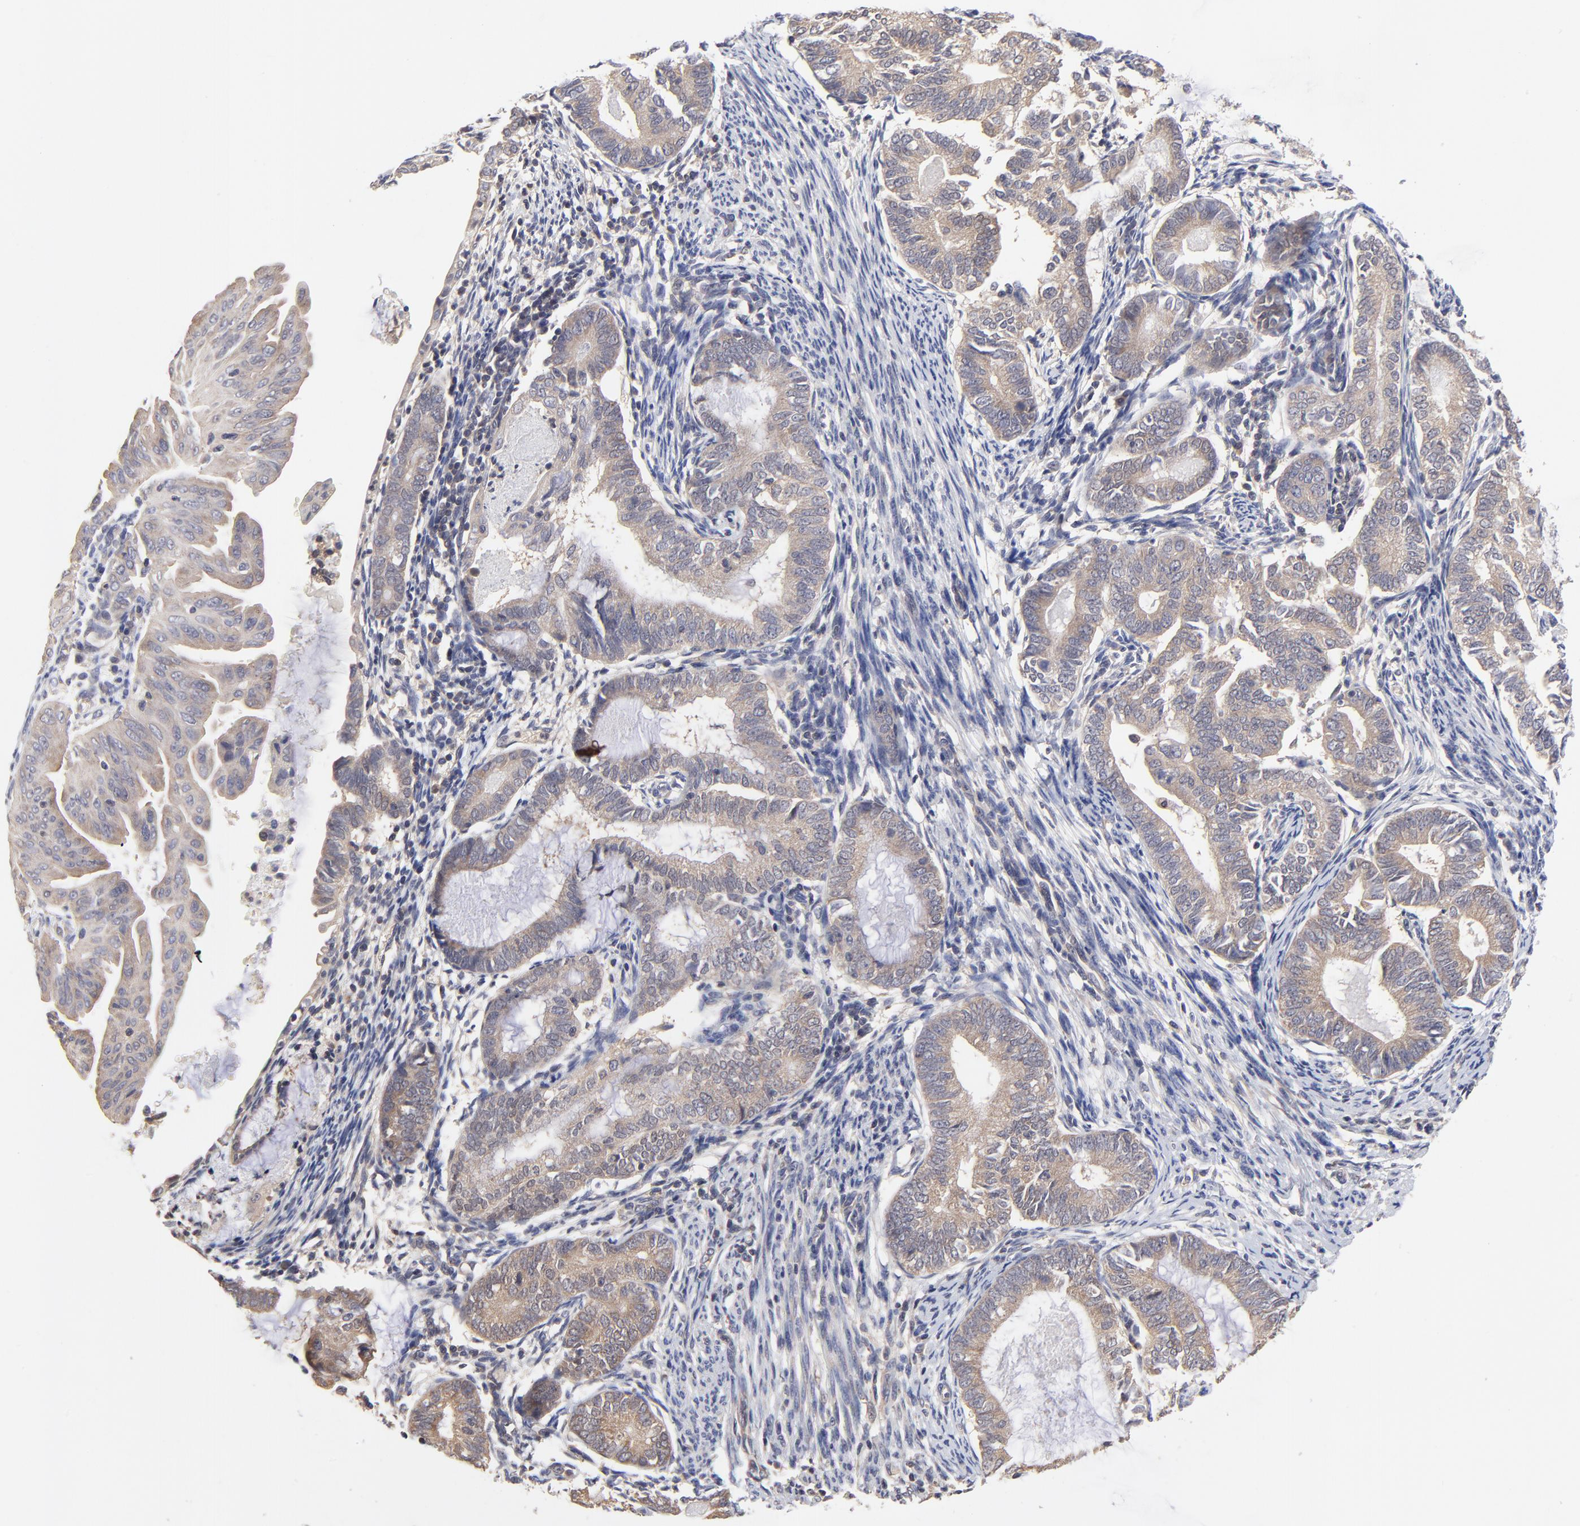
{"staining": {"intensity": "weak", "quantity": ">75%", "location": "cytoplasmic/membranous"}, "tissue": "endometrial cancer", "cell_type": "Tumor cells", "image_type": "cancer", "snomed": [{"axis": "morphology", "description": "Adenocarcinoma, NOS"}, {"axis": "topography", "description": "Endometrium"}], "caption": "Protein expression analysis of endometrial adenocarcinoma exhibits weak cytoplasmic/membranous positivity in approximately >75% of tumor cells.", "gene": "PCMT1", "patient": {"sex": "female", "age": 63}}